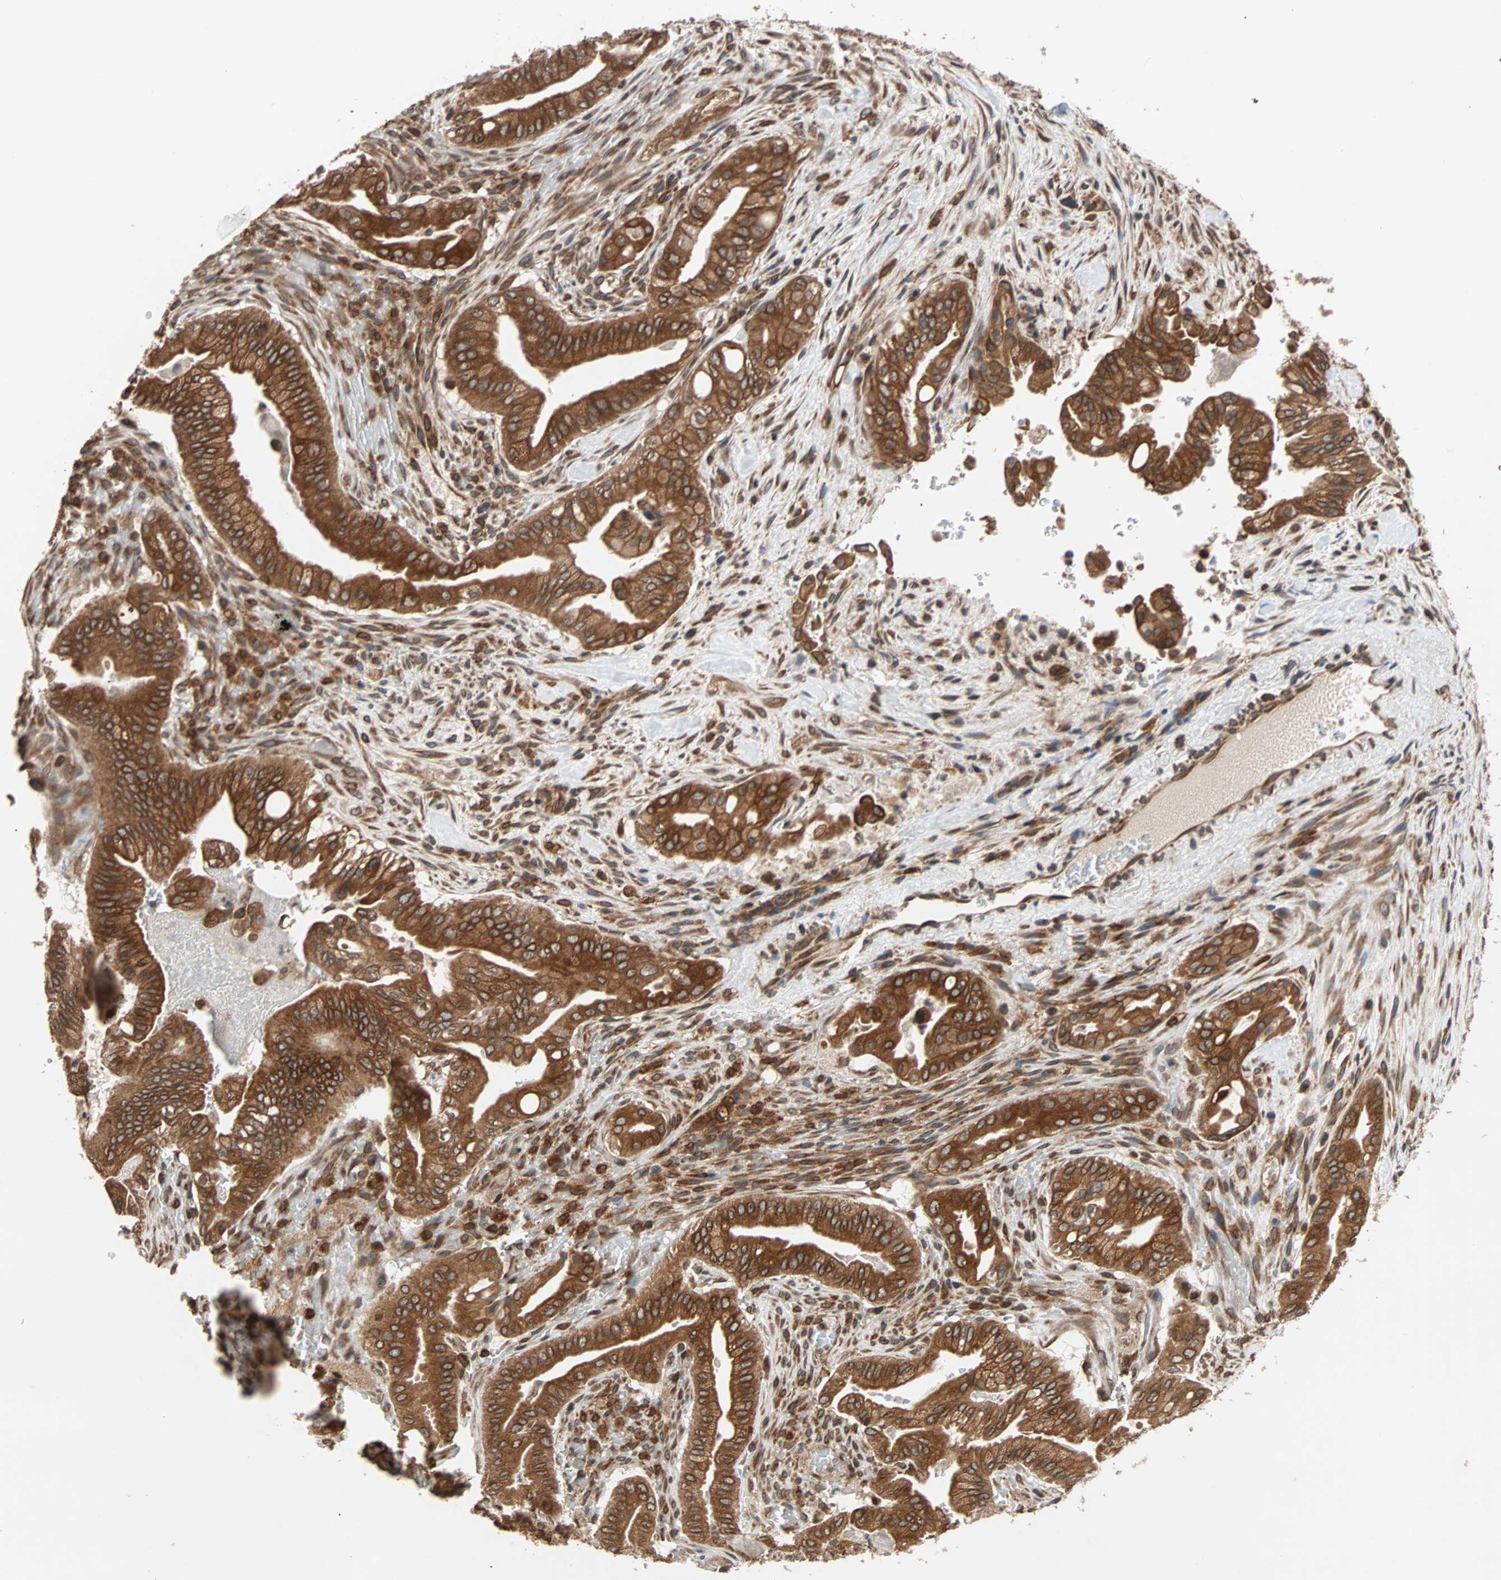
{"staining": {"intensity": "strong", "quantity": ">75%", "location": "cytoplasmic/membranous"}, "tissue": "liver cancer", "cell_type": "Tumor cells", "image_type": "cancer", "snomed": [{"axis": "morphology", "description": "Cholangiocarcinoma"}, {"axis": "topography", "description": "Liver"}], "caption": "Immunohistochemical staining of human liver cancer (cholangiocarcinoma) exhibits high levels of strong cytoplasmic/membranous staining in approximately >75% of tumor cells.", "gene": "AUP1", "patient": {"sex": "female", "age": 68}}